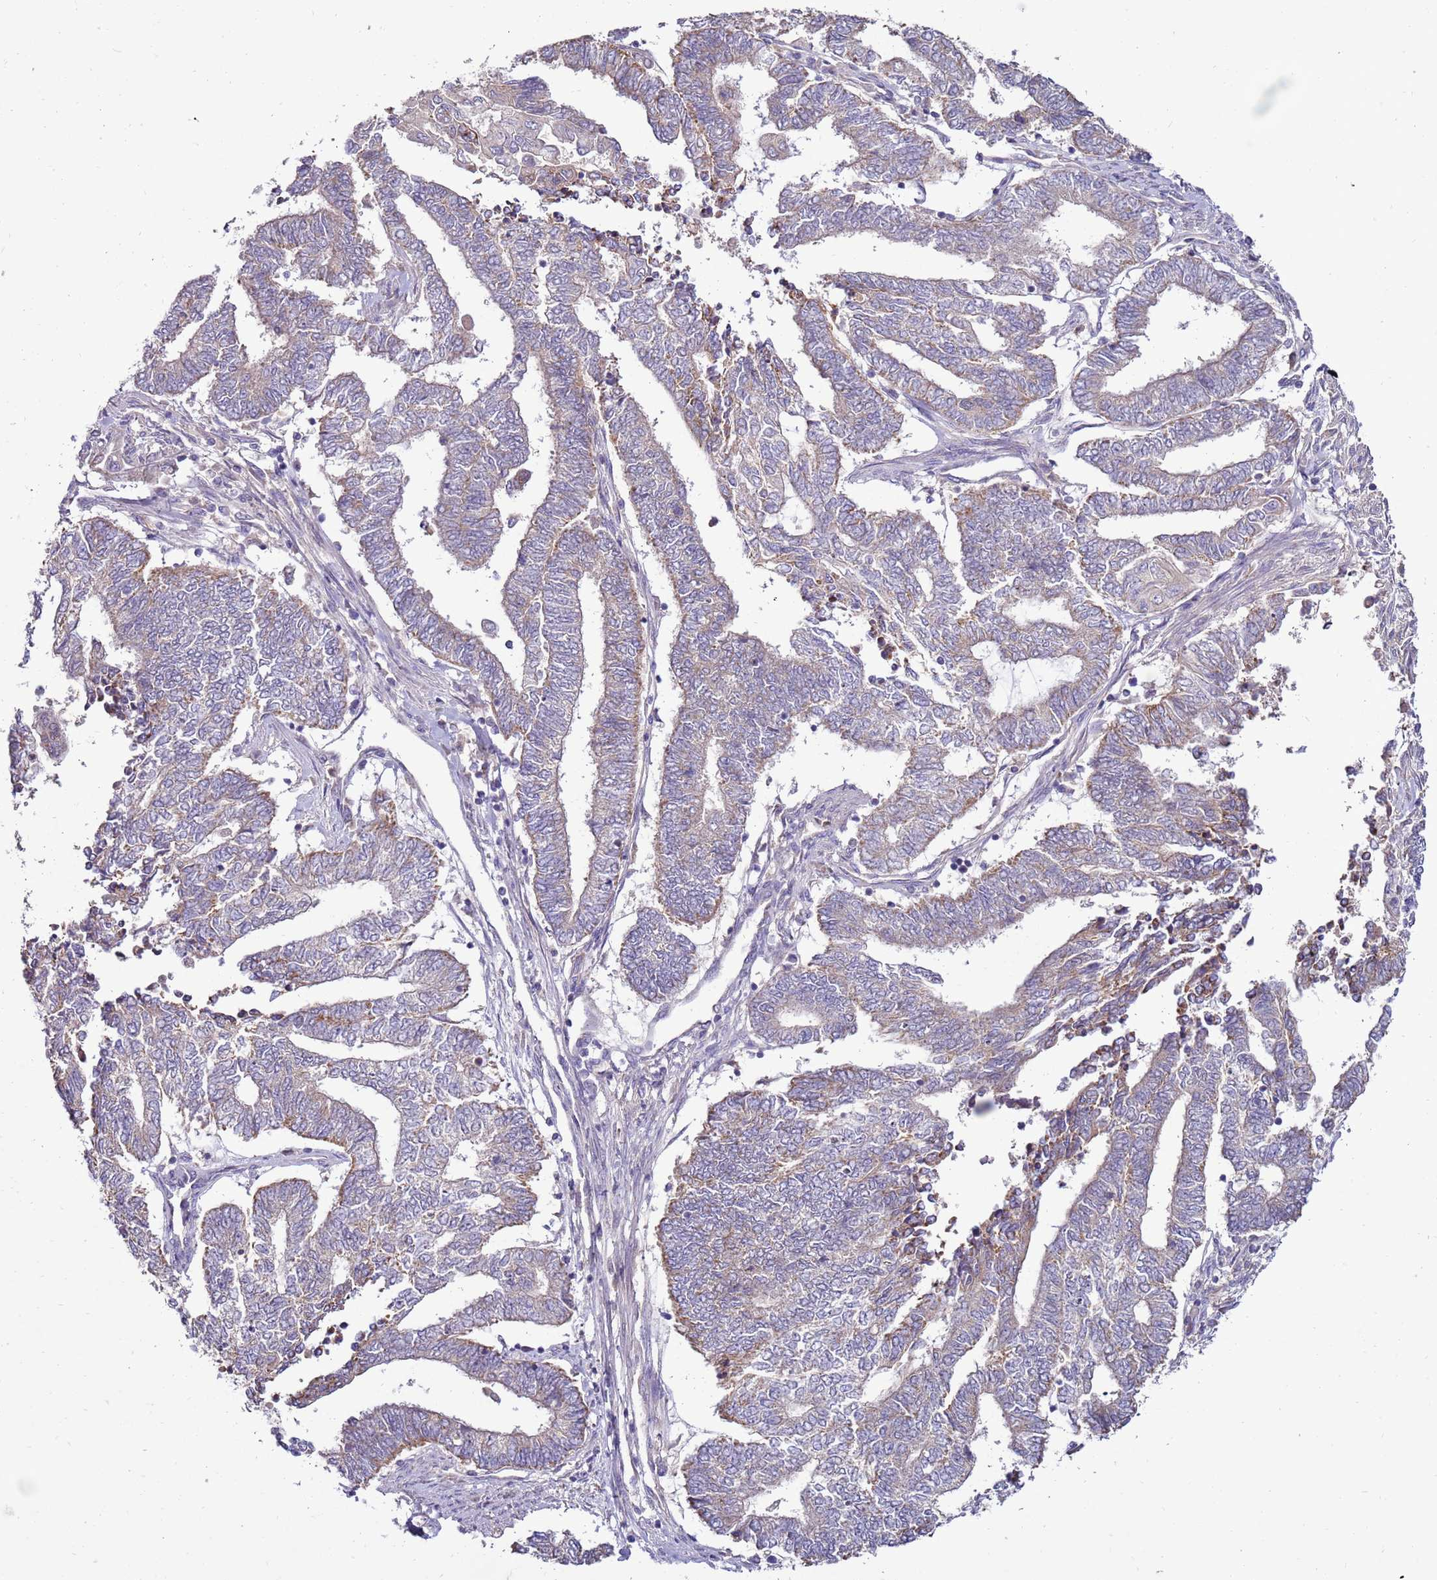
{"staining": {"intensity": "weak", "quantity": "<25%", "location": "cytoplasmic/membranous"}, "tissue": "endometrial cancer", "cell_type": "Tumor cells", "image_type": "cancer", "snomed": [{"axis": "morphology", "description": "Adenocarcinoma, NOS"}, {"axis": "topography", "description": "Uterus"}, {"axis": "topography", "description": "Endometrium"}], "caption": "Tumor cells are negative for brown protein staining in endometrial cancer (adenocarcinoma).", "gene": "TRAPPC4", "patient": {"sex": "female", "age": 70}}